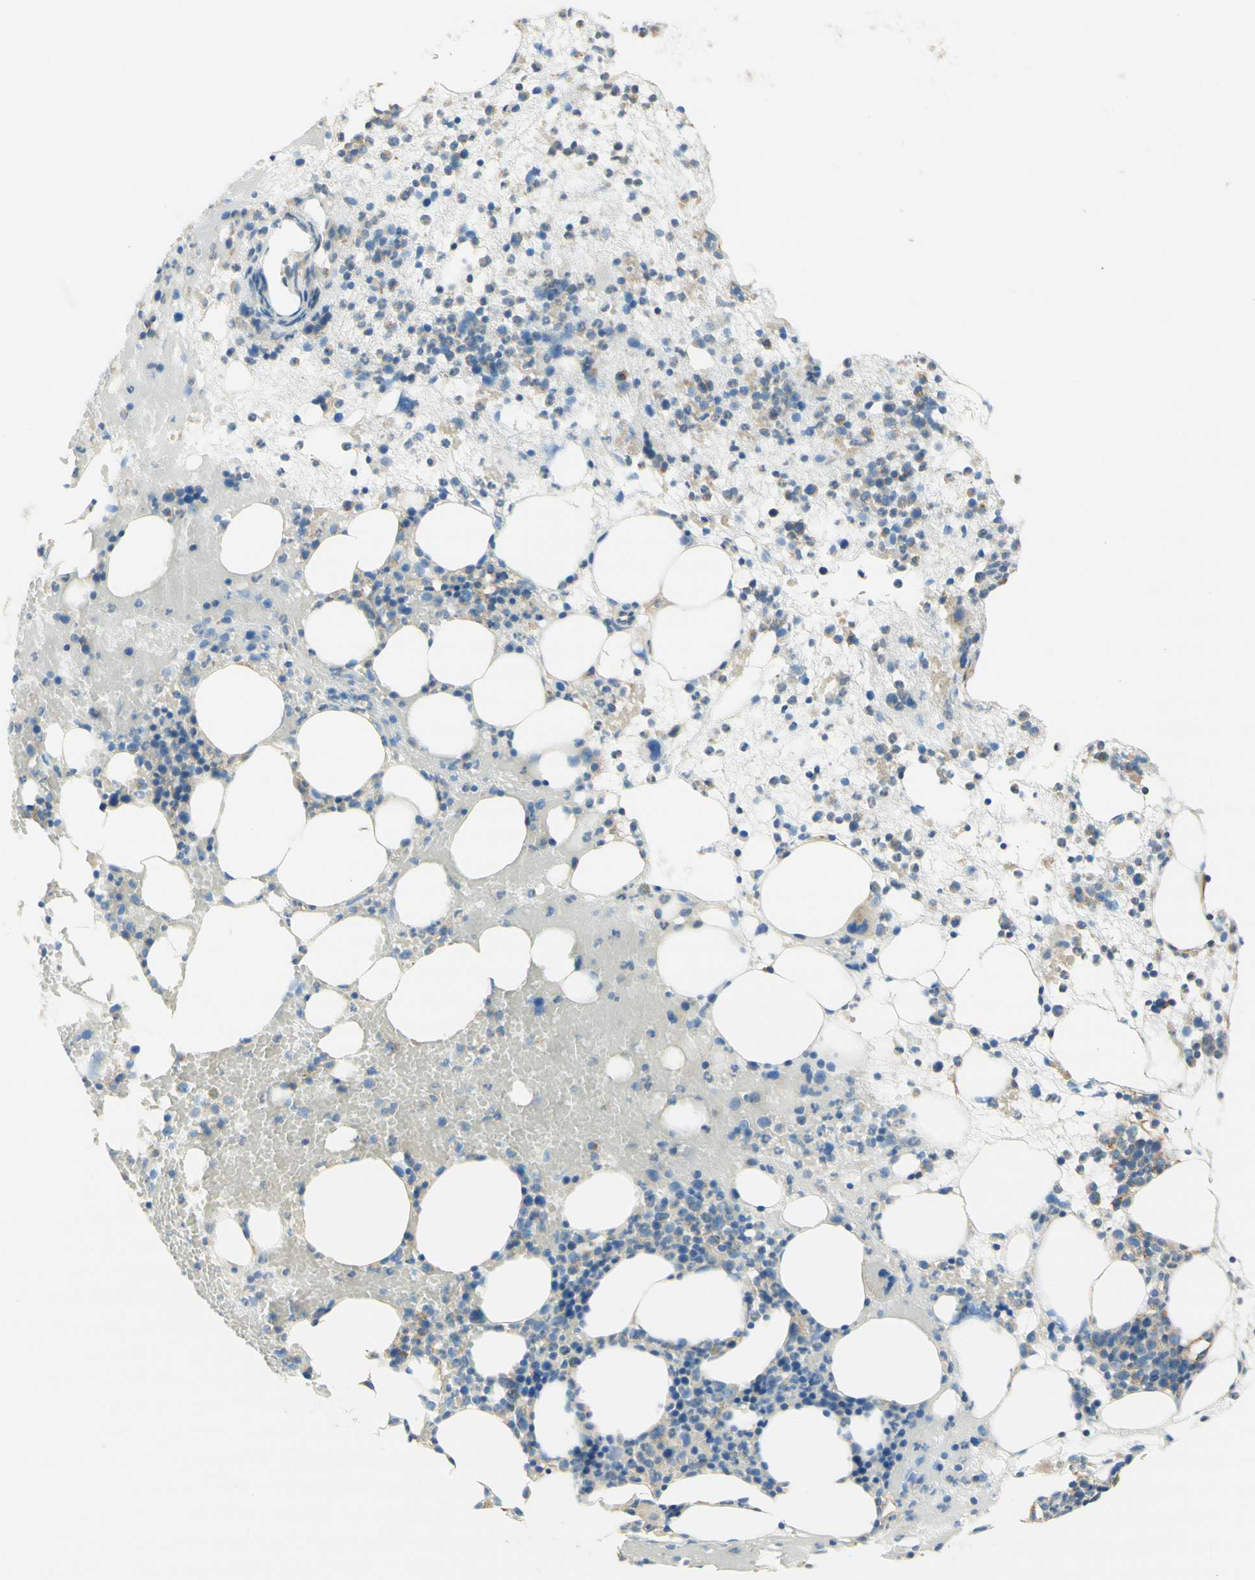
{"staining": {"intensity": "weak", "quantity": "<25%", "location": "cytoplasmic/membranous"}, "tissue": "bone marrow", "cell_type": "Hematopoietic cells", "image_type": "normal", "snomed": [{"axis": "morphology", "description": "Normal tissue, NOS"}, {"axis": "morphology", "description": "Inflammation, NOS"}, {"axis": "topography", "description": "Bone marrow"}], "caption": "High magnification brightfield microscopy of unremarkable bone marrow stained with DAB (3,3'-diaminobenzidine) (brown) and counterstained with hematoxylin (blue): hematopoietic cells show no significant staining. (DAB IHC visualized using brightfield microscopy, high magnification).", "gene": "CLTC", "patient": {"sex": "female", "age": 79}}